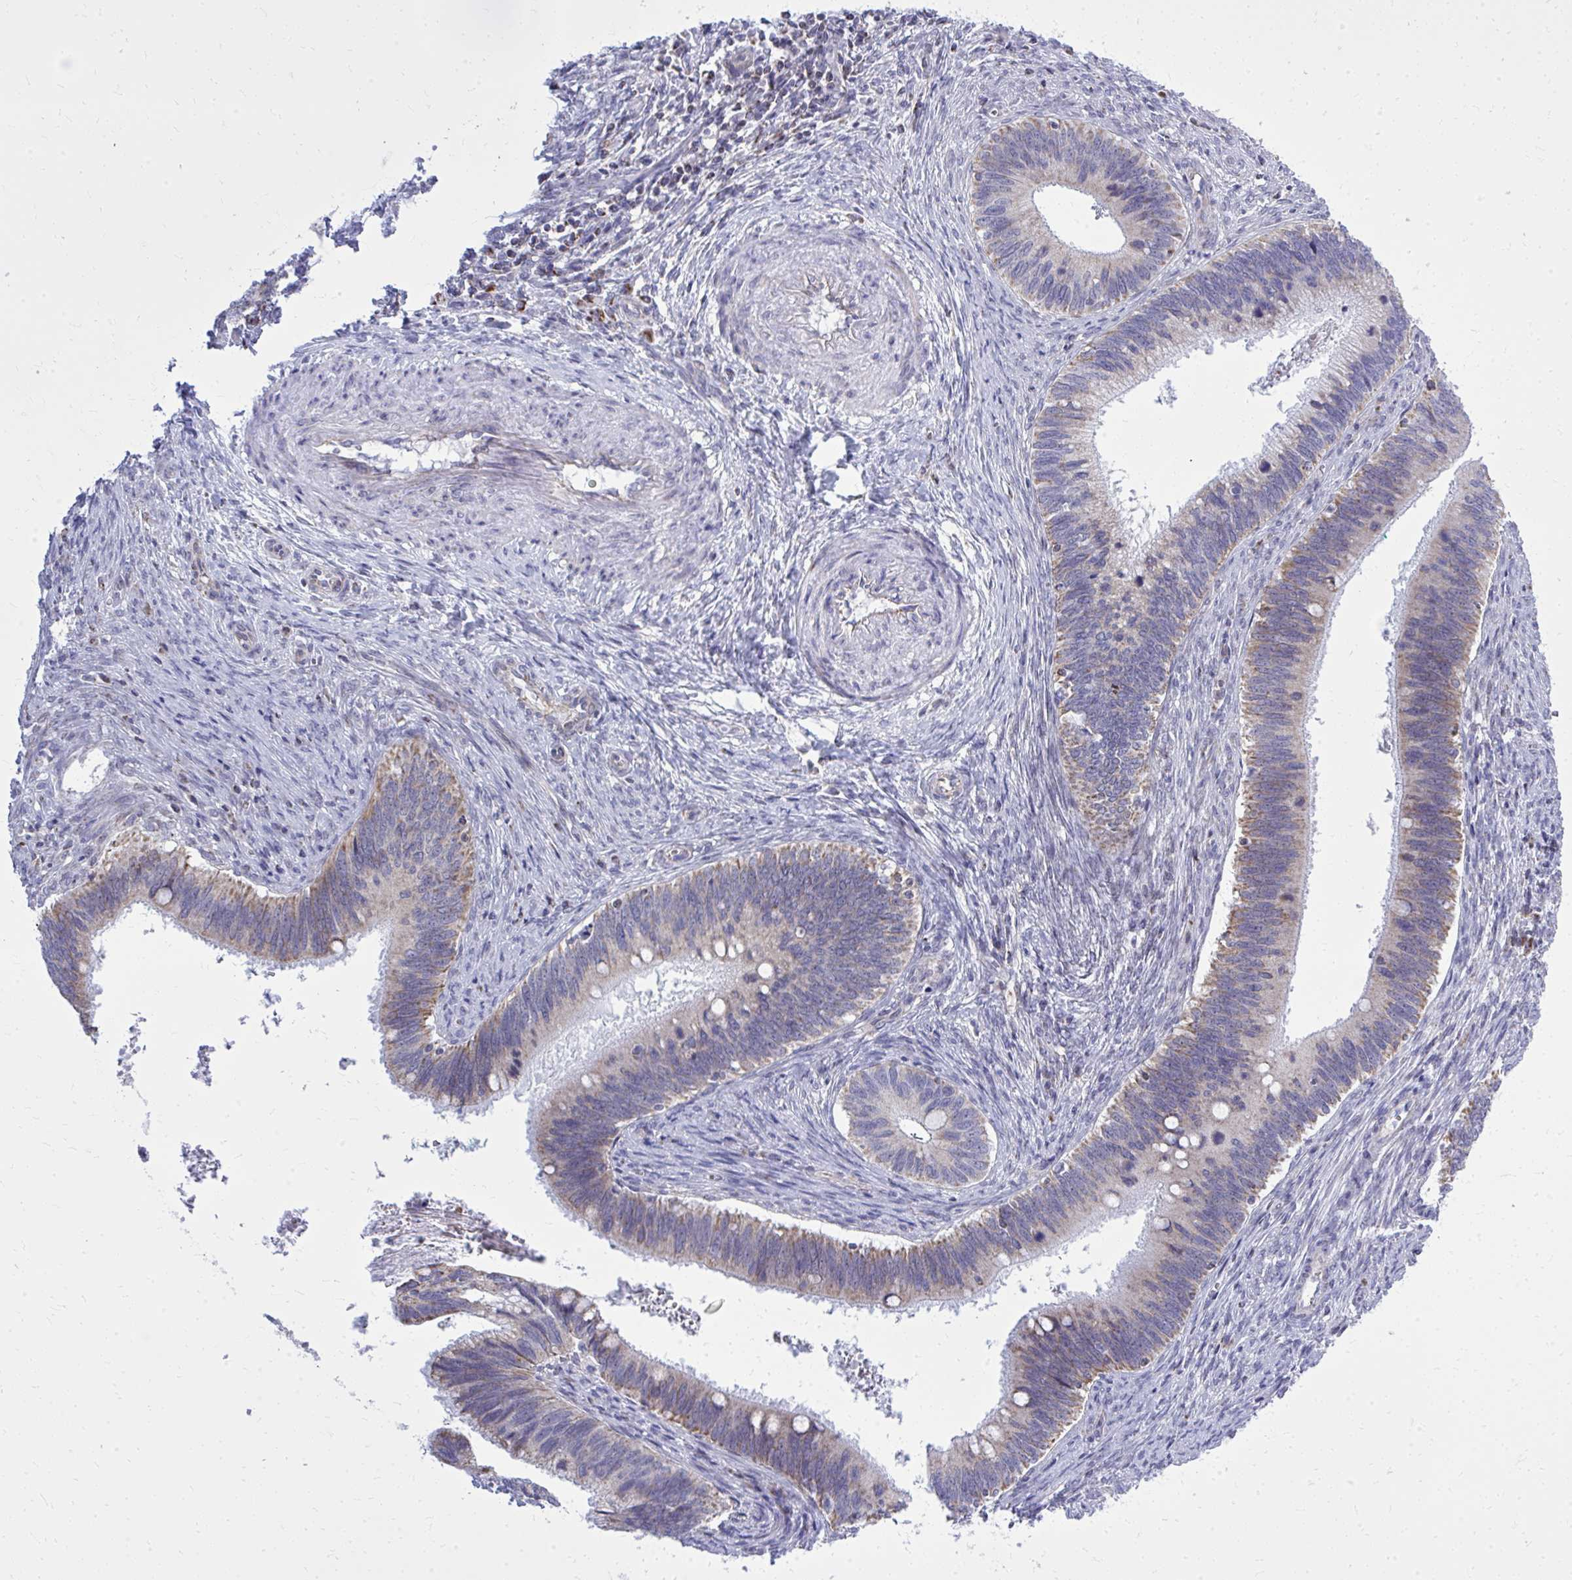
{"staining": {"intensity": "moderate", "quantity": "25%-75%", "location": "cytoplasmic/membranous"}, "tissue": "cervical cancer", "cell_type": "Tumor cells", "image_type": "cancer", "snomed": [{"axis": "morphology", "description": "Adenocarcinoma, NOS"}, {"axis": "topography", "description": "Cervix"}], "caption": "Protein analysis of cervical cancer (adenocarcinoma) tissue shows moderate cytoplasmic/membranous positivity in about 25%-75% of tumor cells. (Brightfield microscopy of DAB IHC at high magnification).", "gene": "ZNF362", "patient": {"sex": "female", "age": 42}}